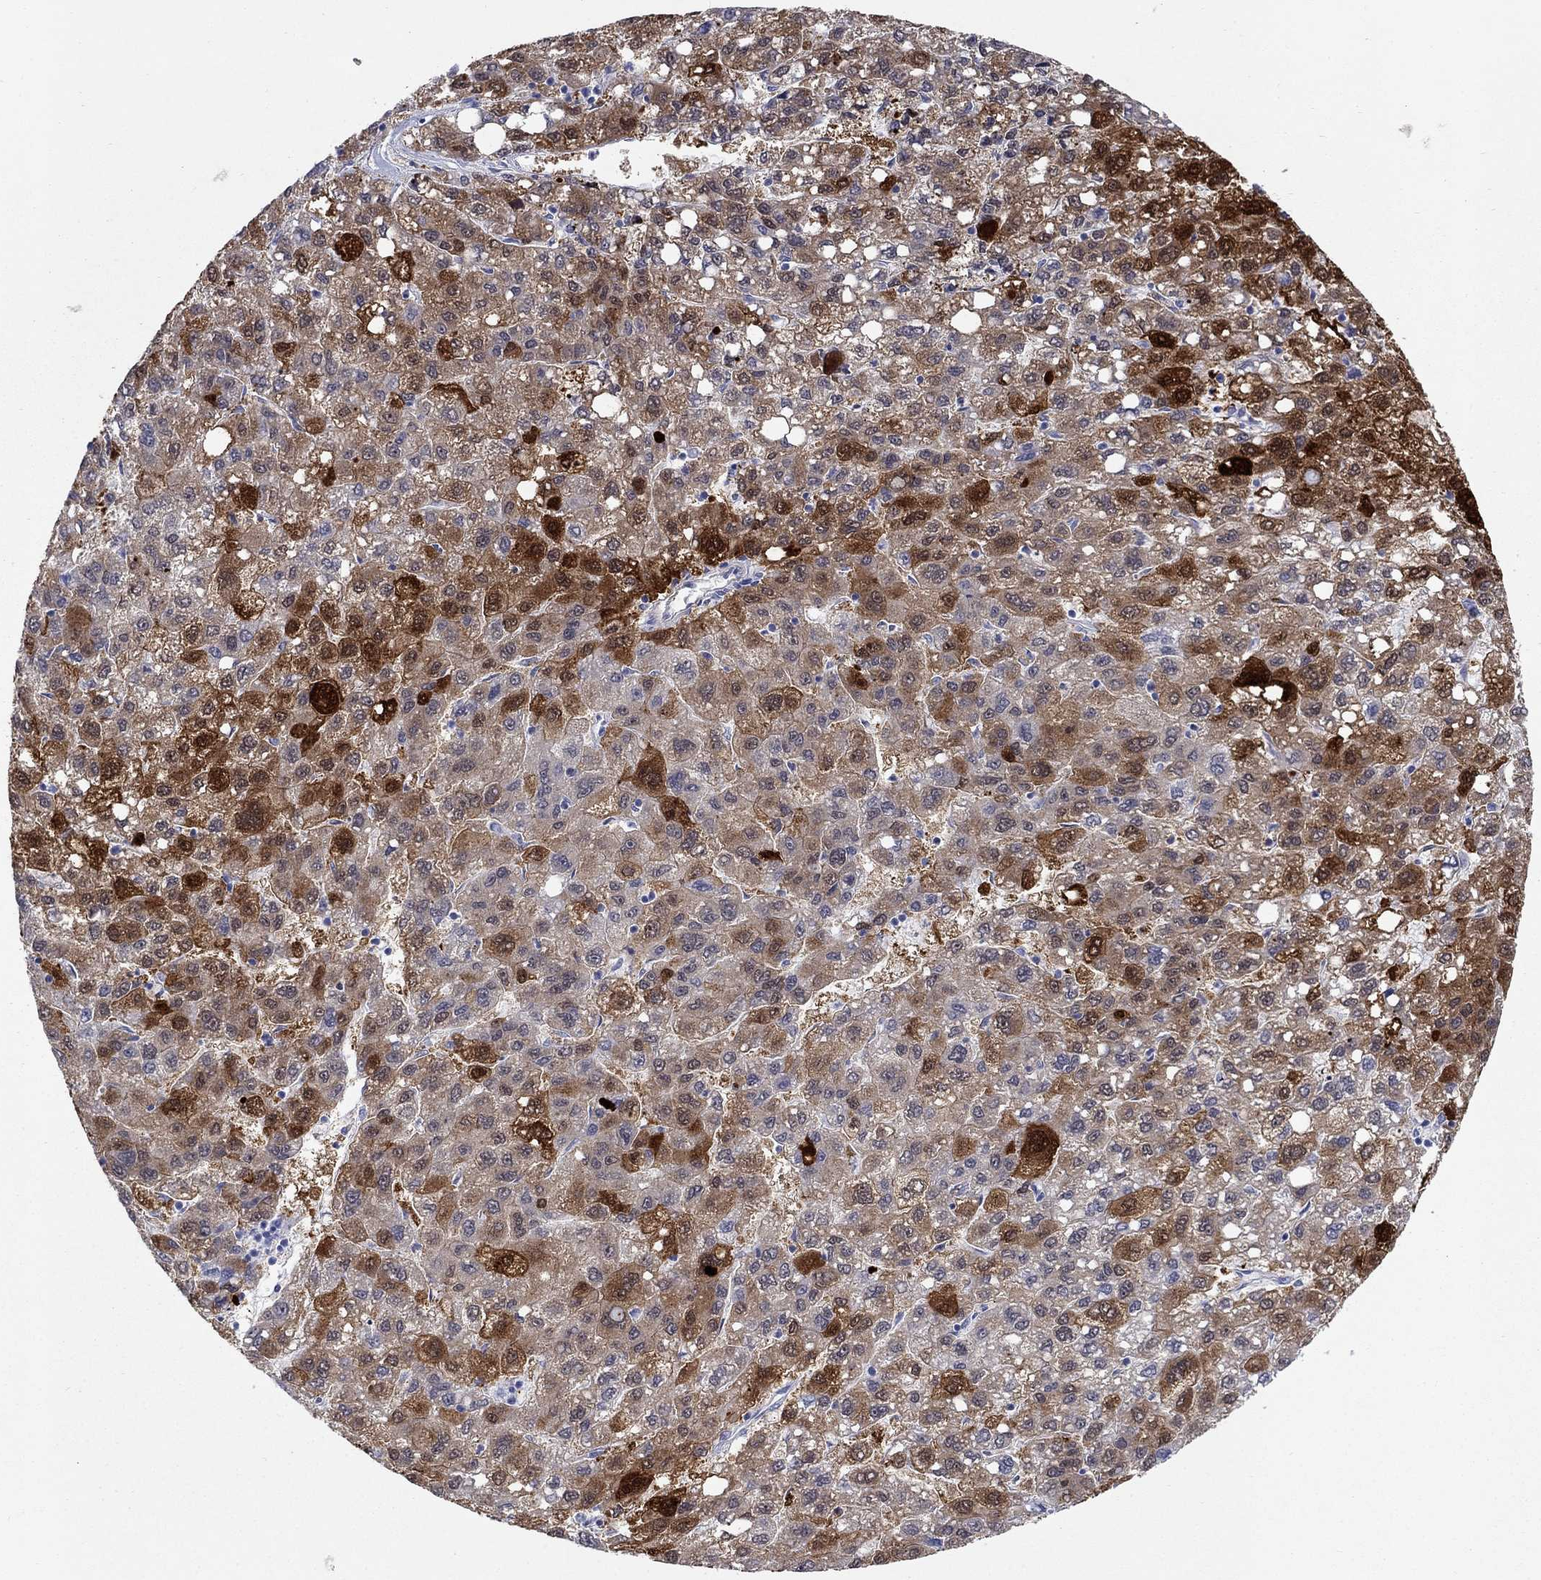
{"staining": {"intensity": "strong", "quantity": "<25%", "location": "cytoplasmic/membranous,nuclear"}, "tissue": "liver cancer", "cell_type": "Tumor cells", "image_type": "cancer", "snomed": [{"axis": "morphology", "description": "Carcinoma, Hepatocellular, NOS"}, {"axis": "topography", "description": "Liver"}], "caption": "The photomicrograph shows staining of hepatocellular carcinoma (liver), revealing strong cytoplasmic/membranous and nuclear protein positivity (brown color) within tumor cells.", "gene": "AKR1C2", "patient": {"sex": "female", "age": 82}}